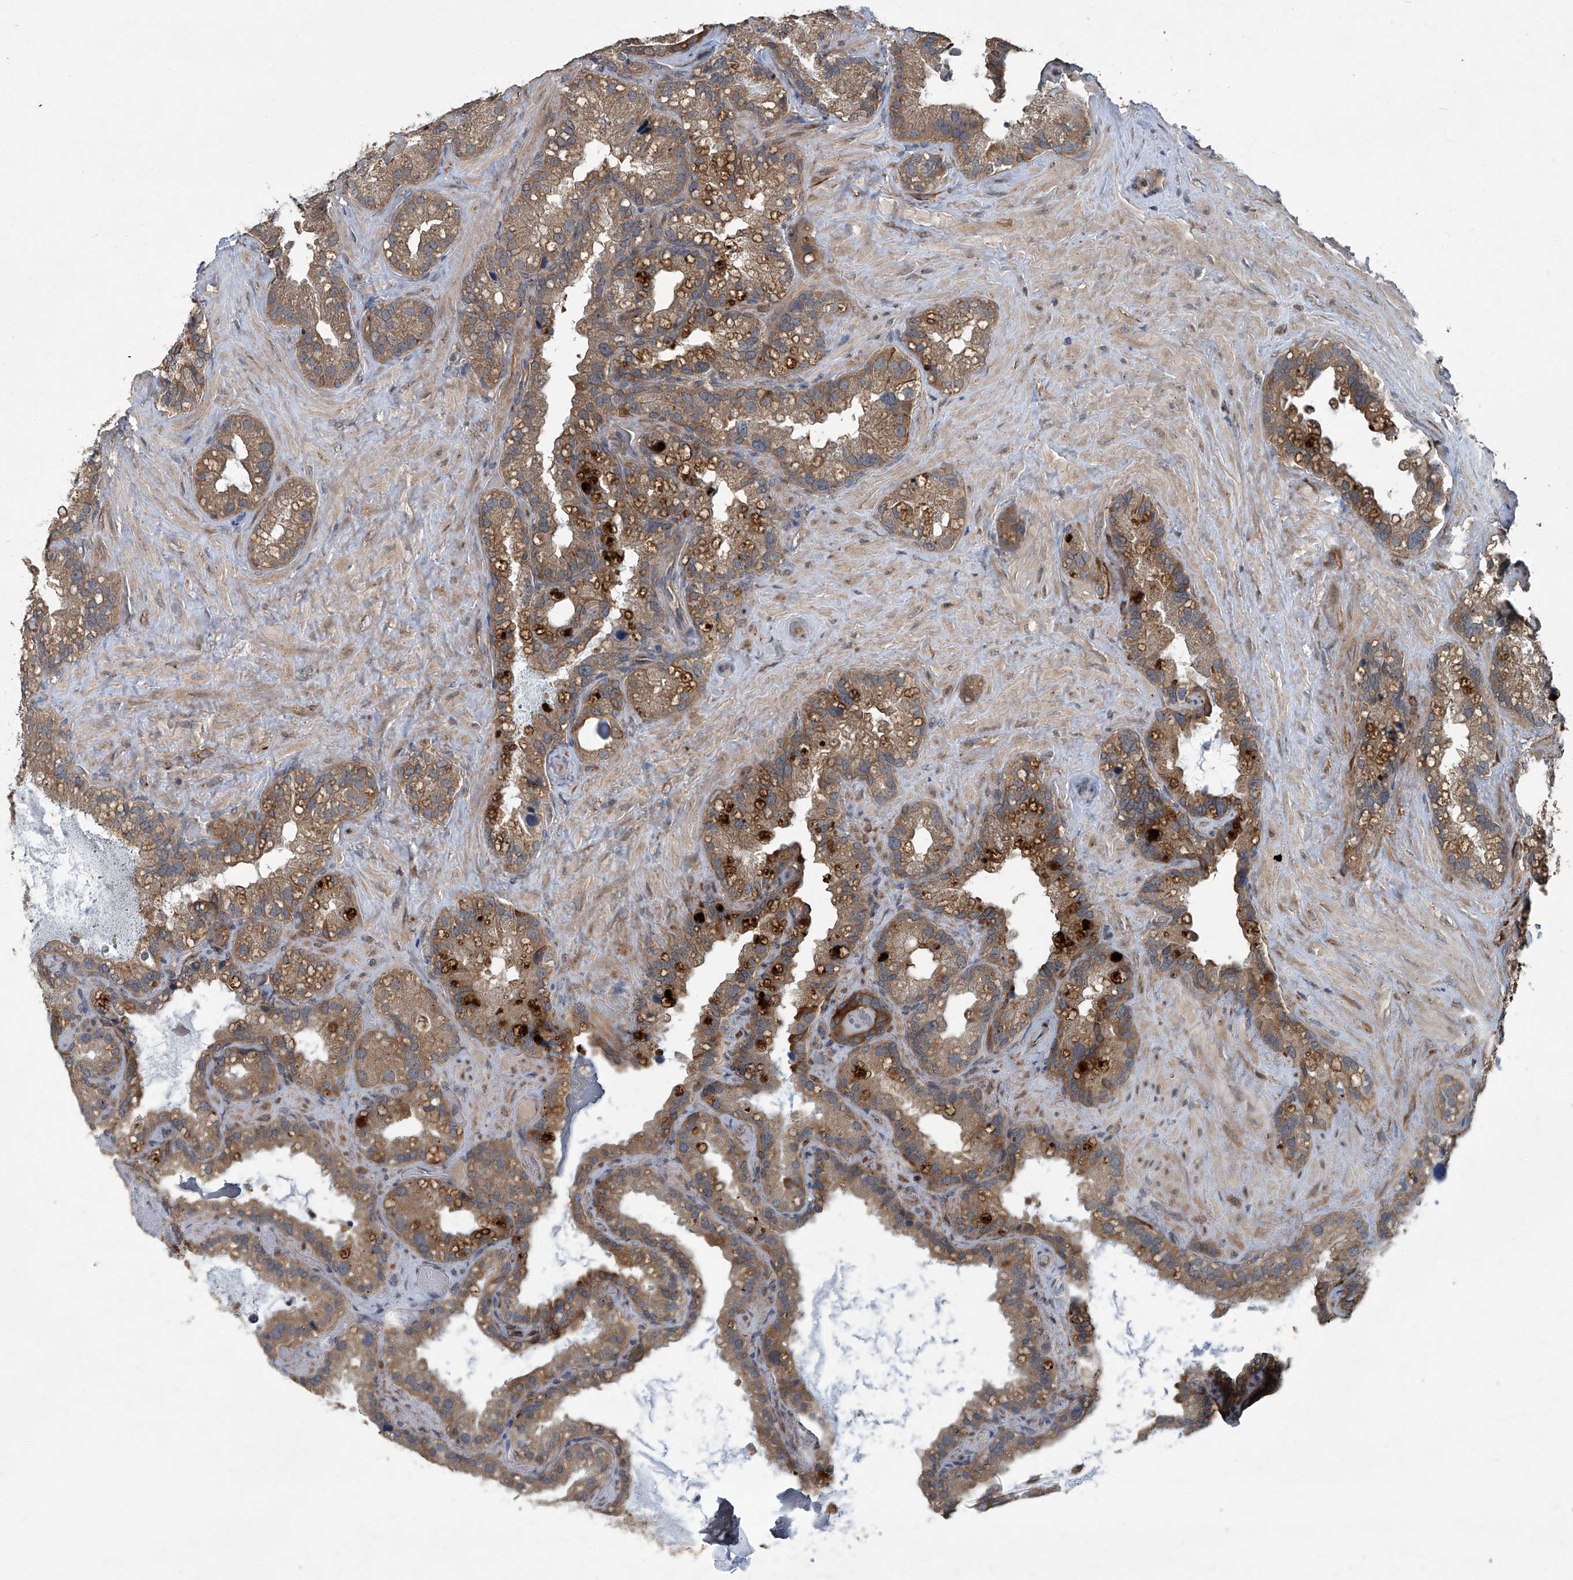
{"staining": {"intensity": "moderate", "quantity": ">75%", "location": "cytoplasmic/membranous"}, "tissue": "seminal vesicle", "cell_type": "Glandular cells", "image_type": "normal", "snomed": [{"axis": "morphology", "description": "Normal tissue, NOS"}, {"axis": "topography", "description": "Prostate"}, {"axis": "topography", "description": "Seminal veicle"}], "caption": "DAB immunohistochemical staining of unremarkable human seminal vesicle displays moderate cytoplasmic/membranous protein positivity in approximately >75% of glandular cells.", "gene": "ANKRD34A", "patient": {"sex": "male", "age": 68}}